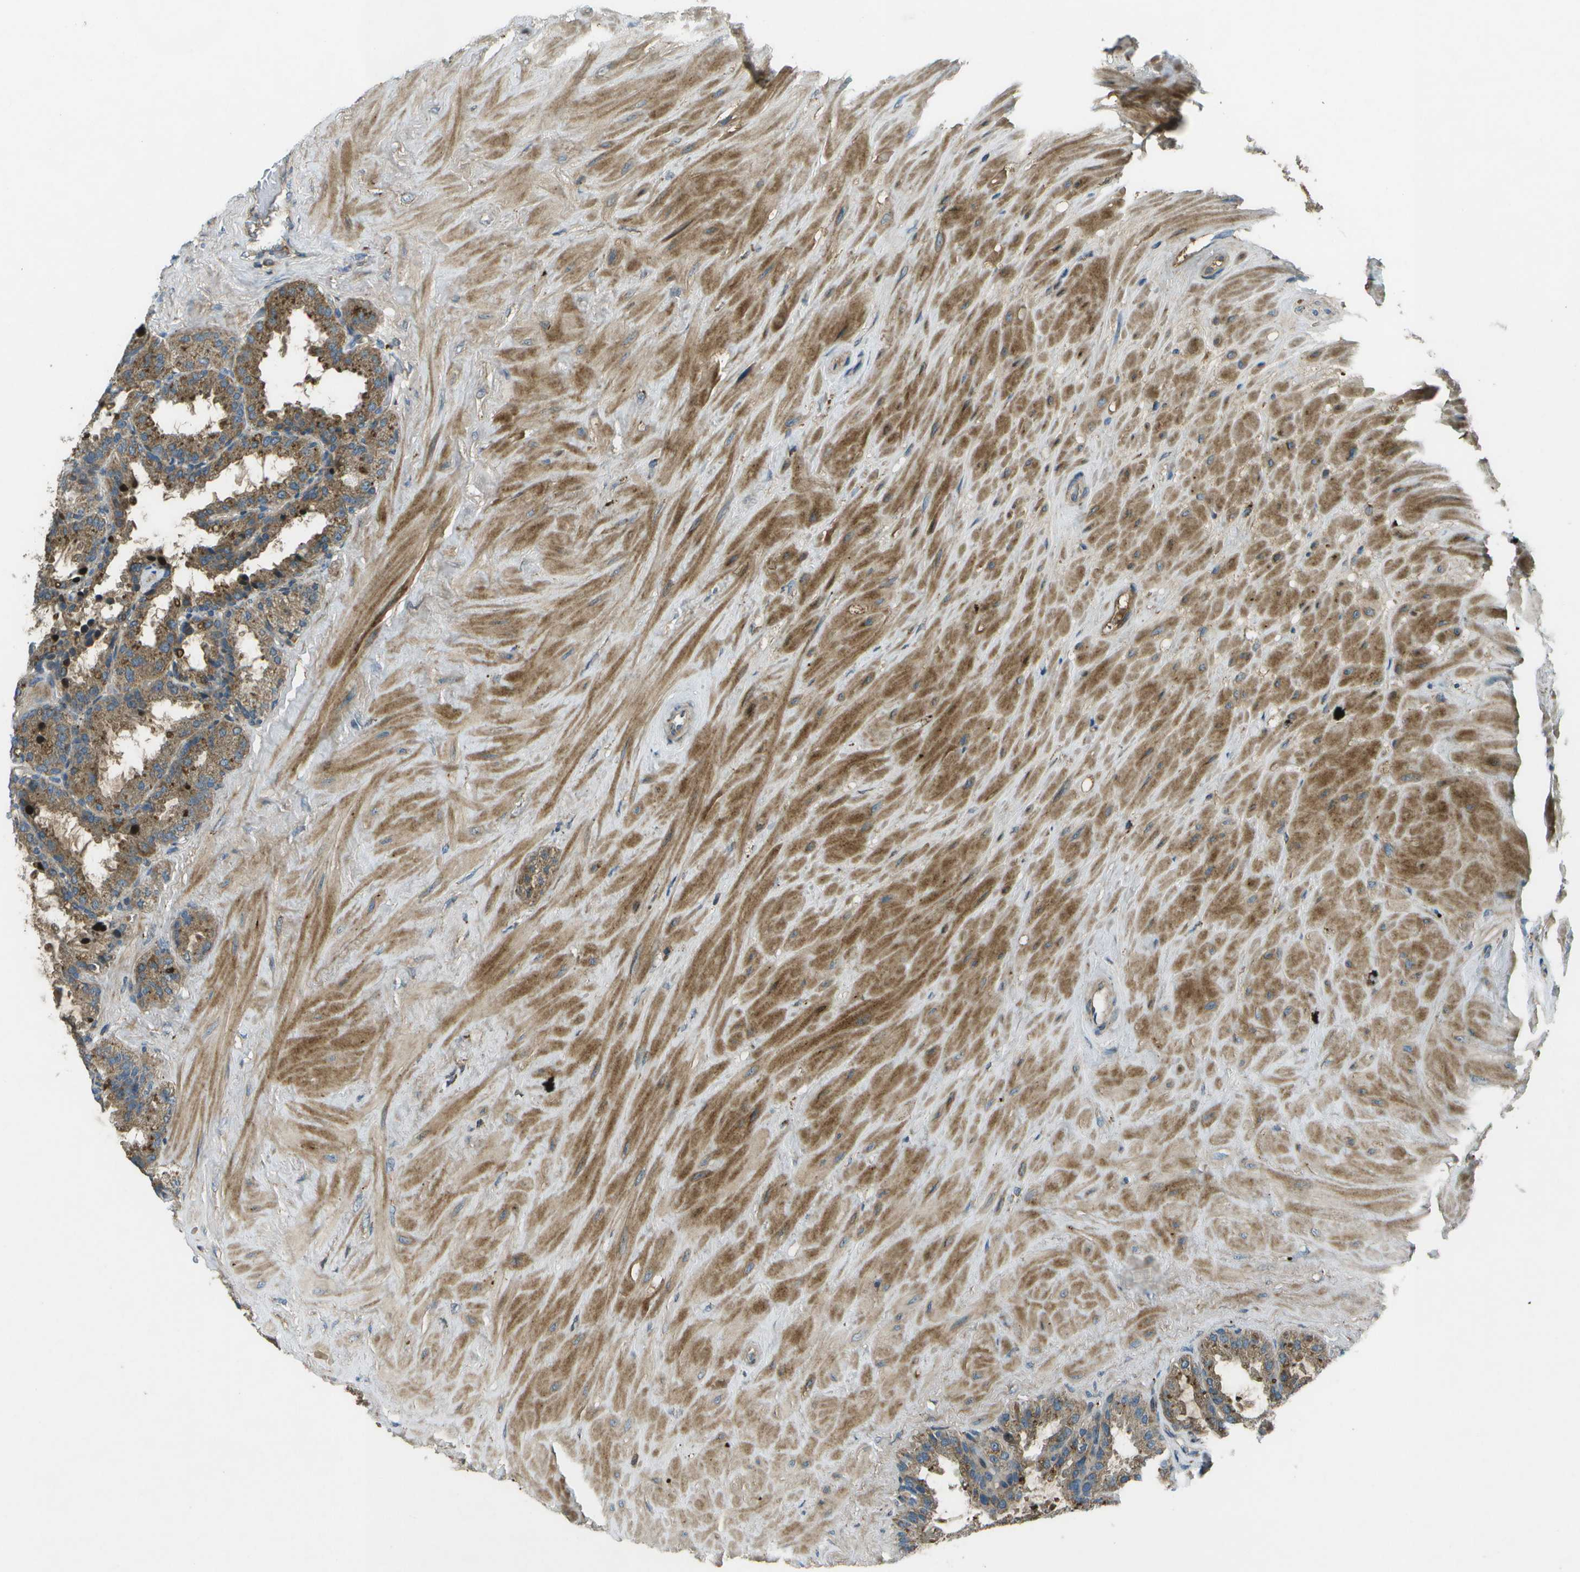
{"staining": {"intensity": "moderate", "quantity": ">75%", "location": "cytoplasmic/membranous"}, "tissue": "seminal vesicle", "cell_type": "Glandular cells", "image_type": "normal", "snomed": [{"axis": "morphology", "description": "Normal tissue, NOS"}, {"axis": "topography", "description": "Seminal veicle"}], "caption": "Unremarkable seminal vesicle displays moderate cytoplasmic/membranous expression in about >75% of glandular cells, visualized by immunohistochemistry. (Stains: DAB (3,3'-diaminobenzidine) in brown, nuclei in blue, Microscopy: brightfield microscopy at high magnification).", "gene": "PXYLP1", "patient": {"sex": "male", "age": 46}}